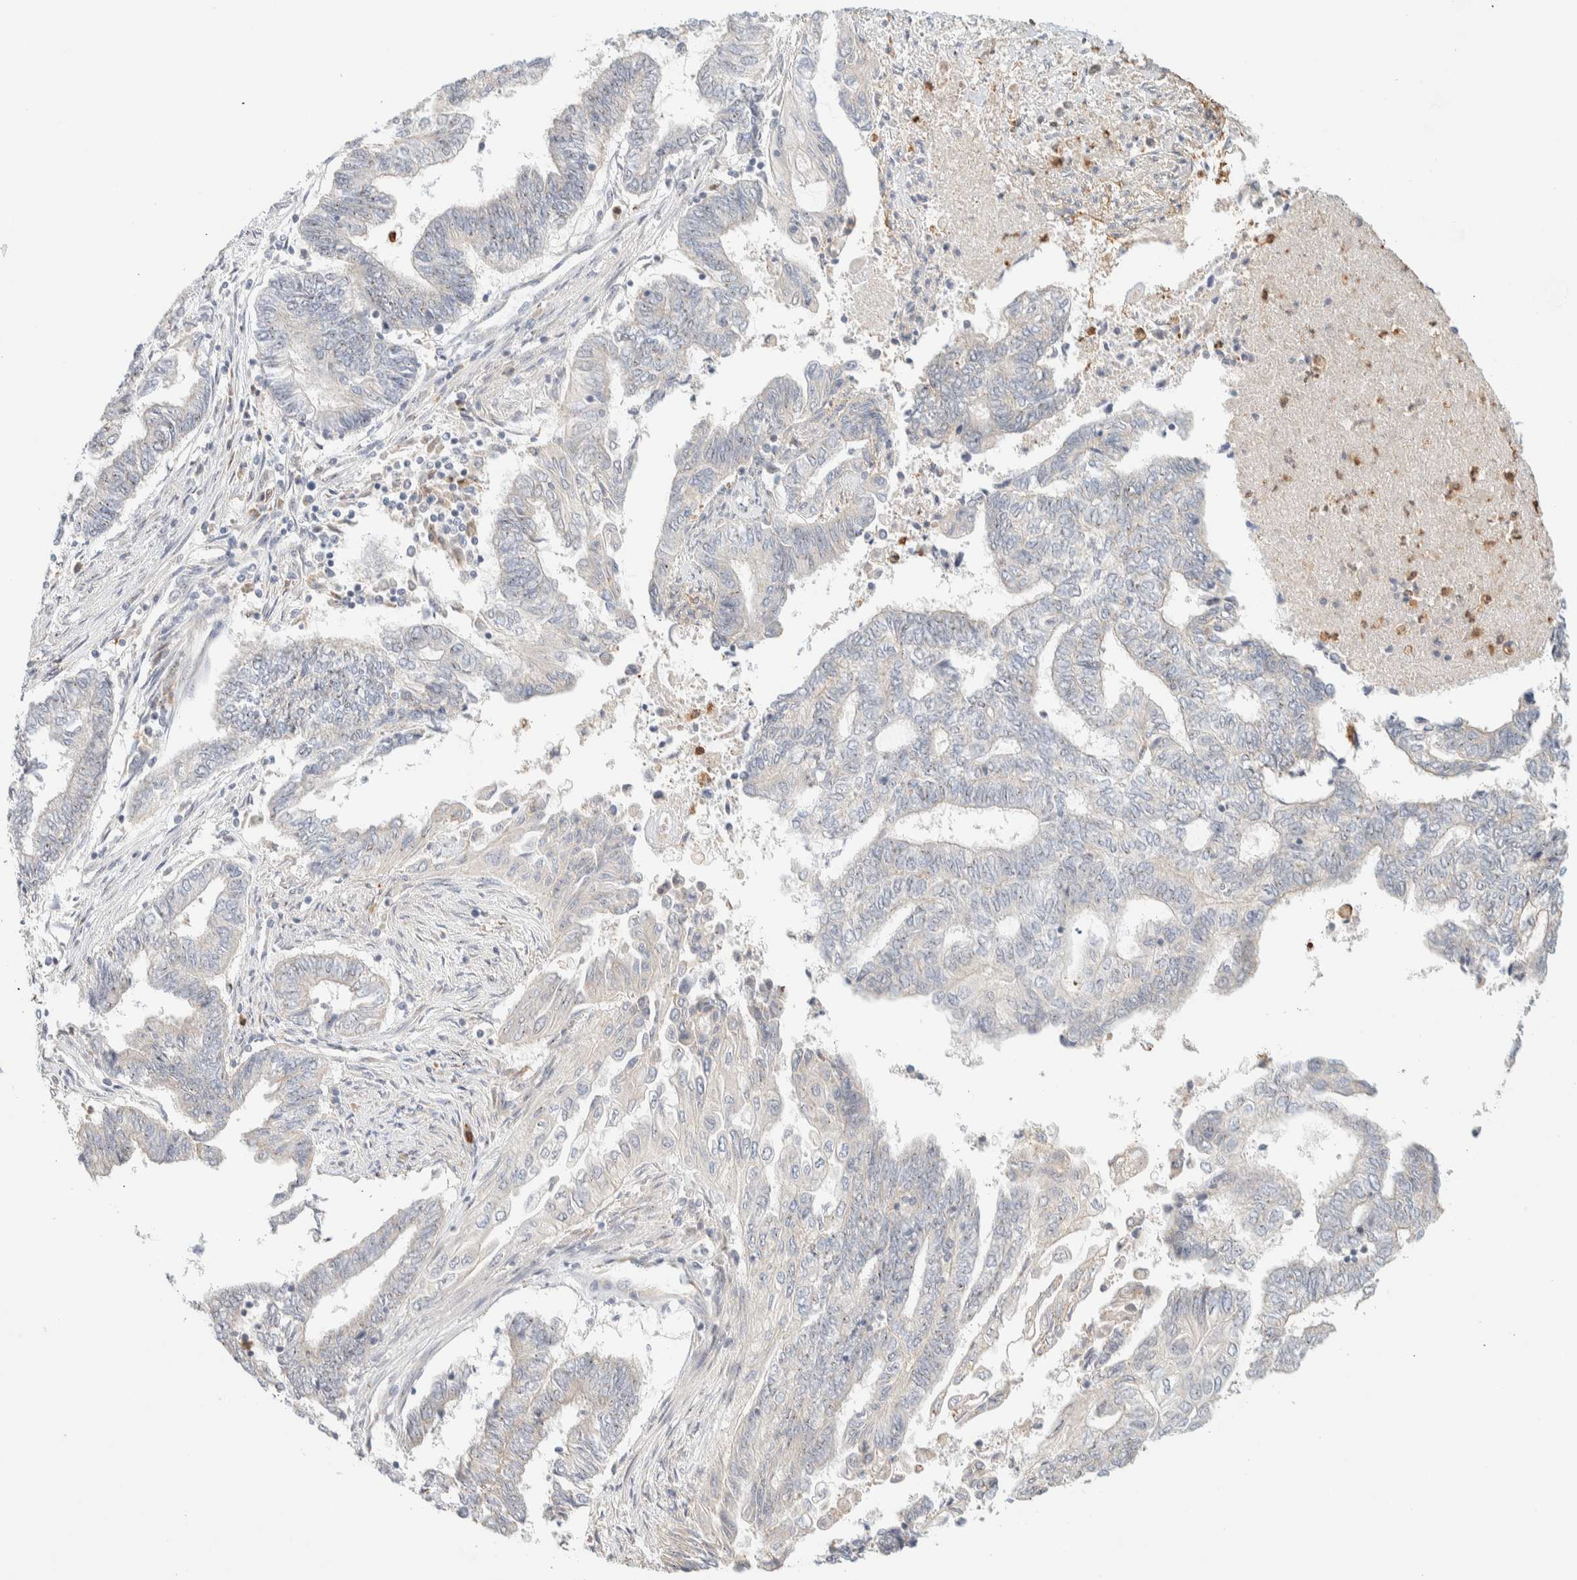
{"staining": {"intensity": "negative", "quantity": "none", "location": "none"}, "tissue": "endometrial cancer", "cell_type": "Tumor cells", "image_type": "cancer", "snomed": [{"axis": "morphology", "description": "Adenocarcinoma, NOS"}, {"axis": "topography", "description": "Uterus"}, {"axis": "topography", "description": "Endometrium"}], "caption": "Immunohistochemical staining of endometrial cancer (adenocarcinoma) displays no significant staining in tumor cells.", "gene": "TTC3", "patient": {"sex": "female", "age": 70}}